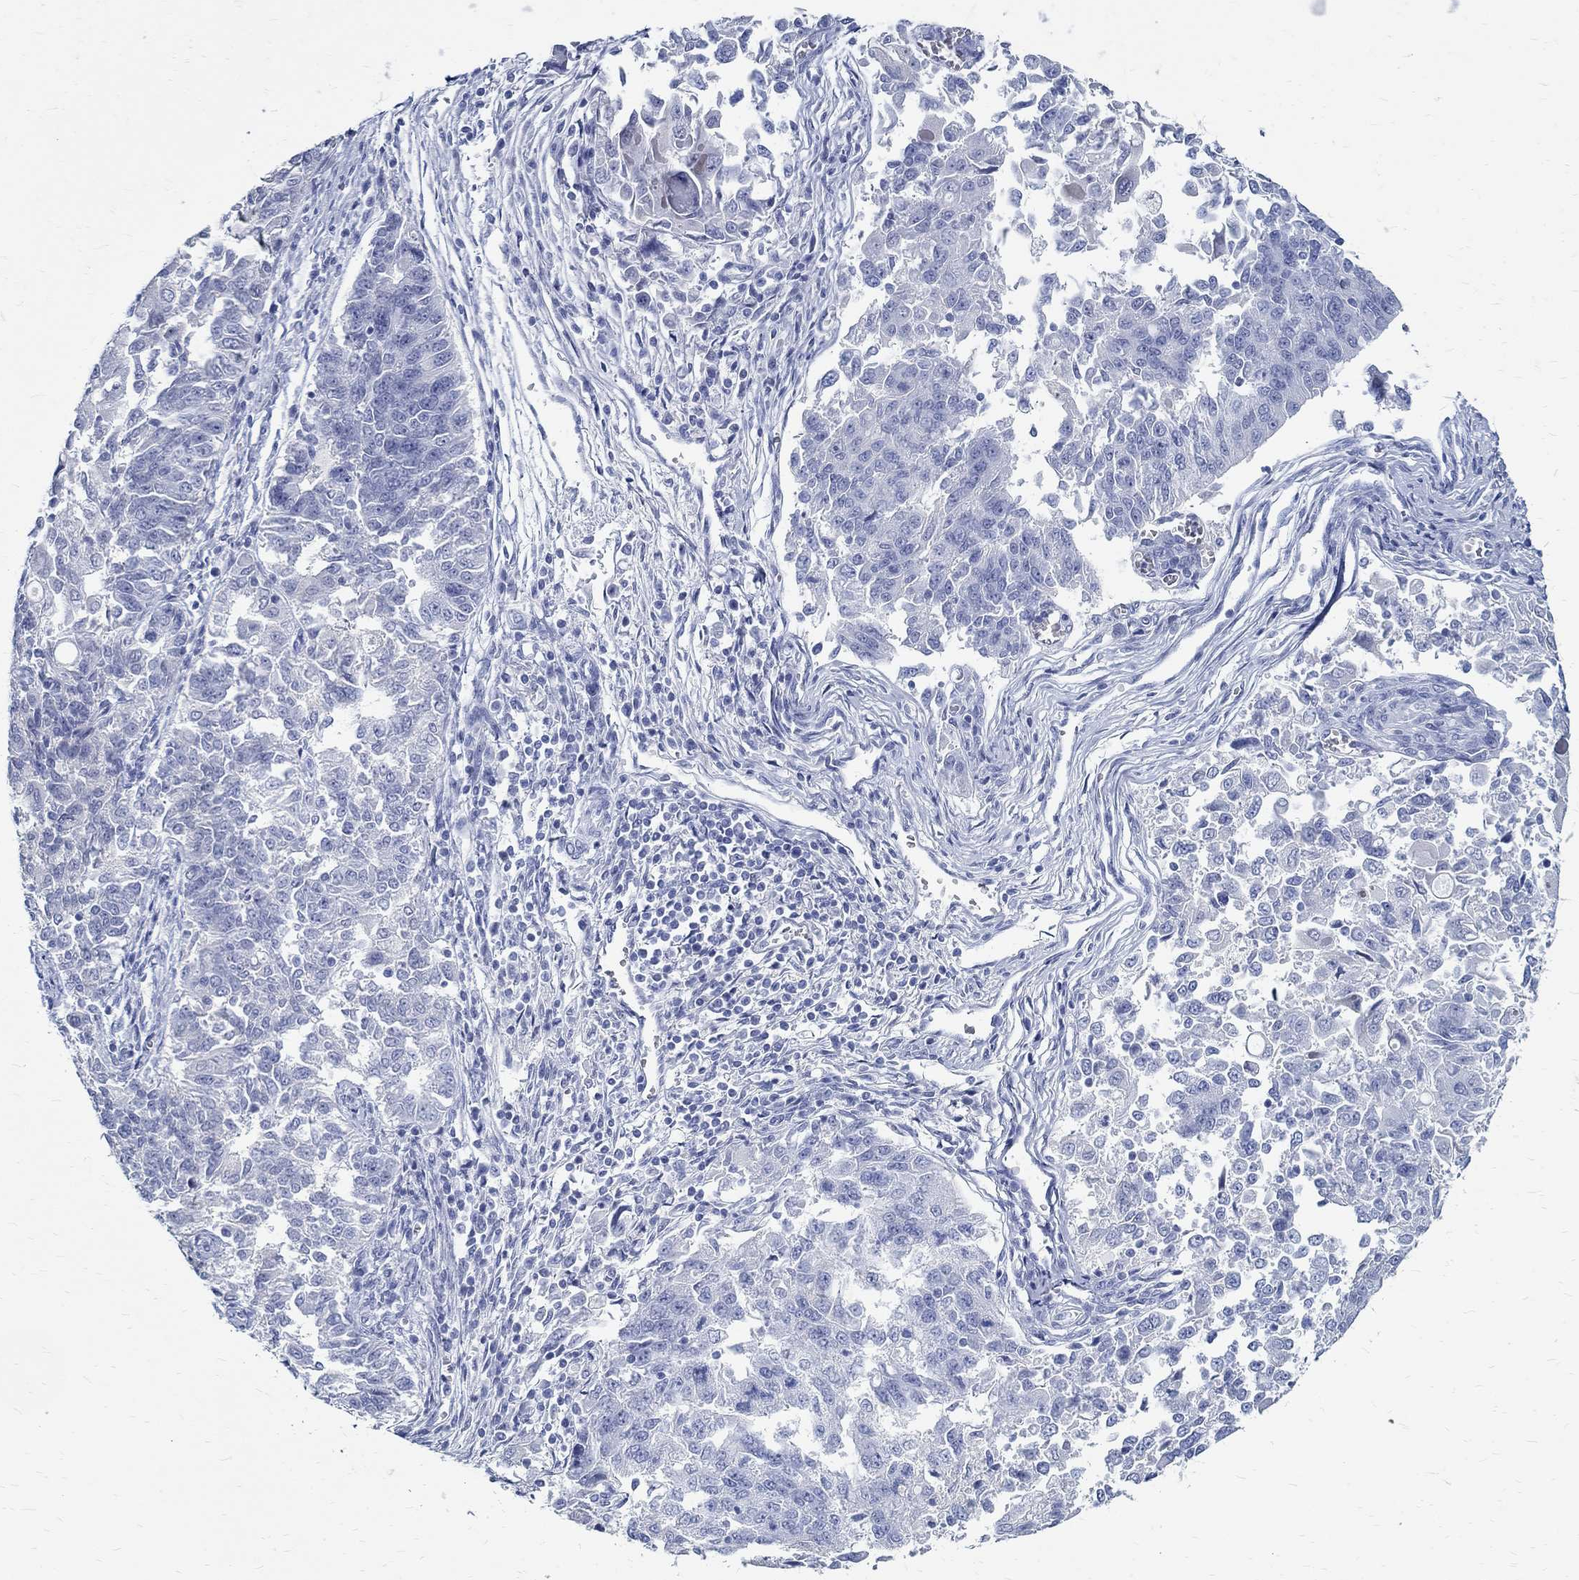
{"staining": {"intensity": "negative", "quantity": "none", "location": "none"}, "tissue": "endometrial cancer", "cell_type": "Tumor cells", "image_type": "cancer", "snomed": [{"axis": "morphology", "description": "Adenocarcinoma, NOS"}, {"axis": "topography", "description": "Endometrium"}], "caption": "Human endometrial cancer (adenocarcinoma) stained for a protein using immunohistochemistry demonstrates no positivity in tumor cells.", "gene": "BSPRY", "patient": {"sex": "female", "age": 43}}